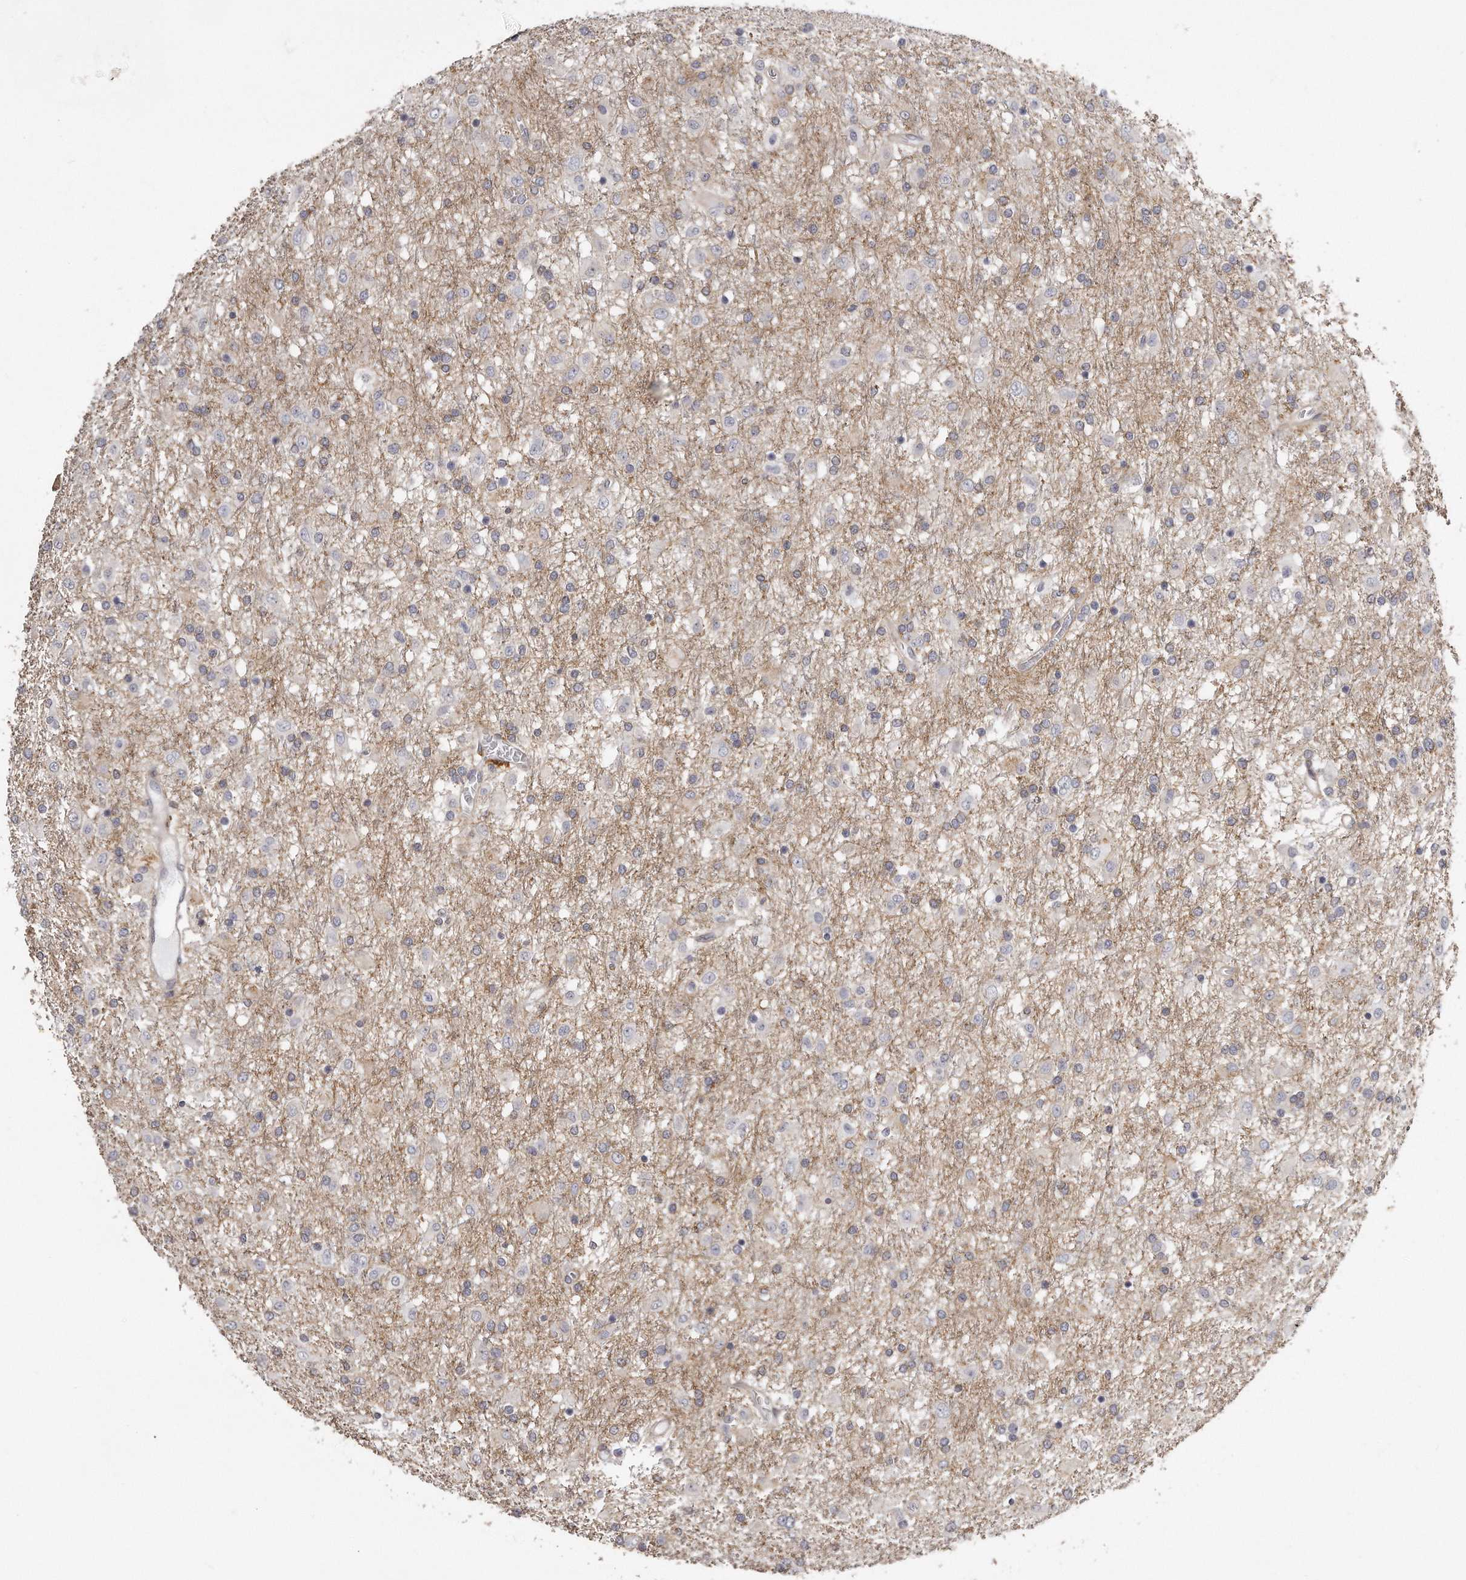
{"staining": {"intensity": "negative", "quantity": "none", "location": "none"}, "tissue": "glioma", "cell_type": "Tumor cells", "image_type": "cancer", "snomed": [{"axis": "morphology", "description": "Glioma, malignant, Low grade"}, {"axis": "topography", "description": "Brain"}], "caption": "DAB (3,3'-diaminobenzidine) immunohistochemical staining of glioma displays no significant positivity in tumor cells.", "gene": "TRAPPC14", "patient": {"sex": "male", "age": 65}}